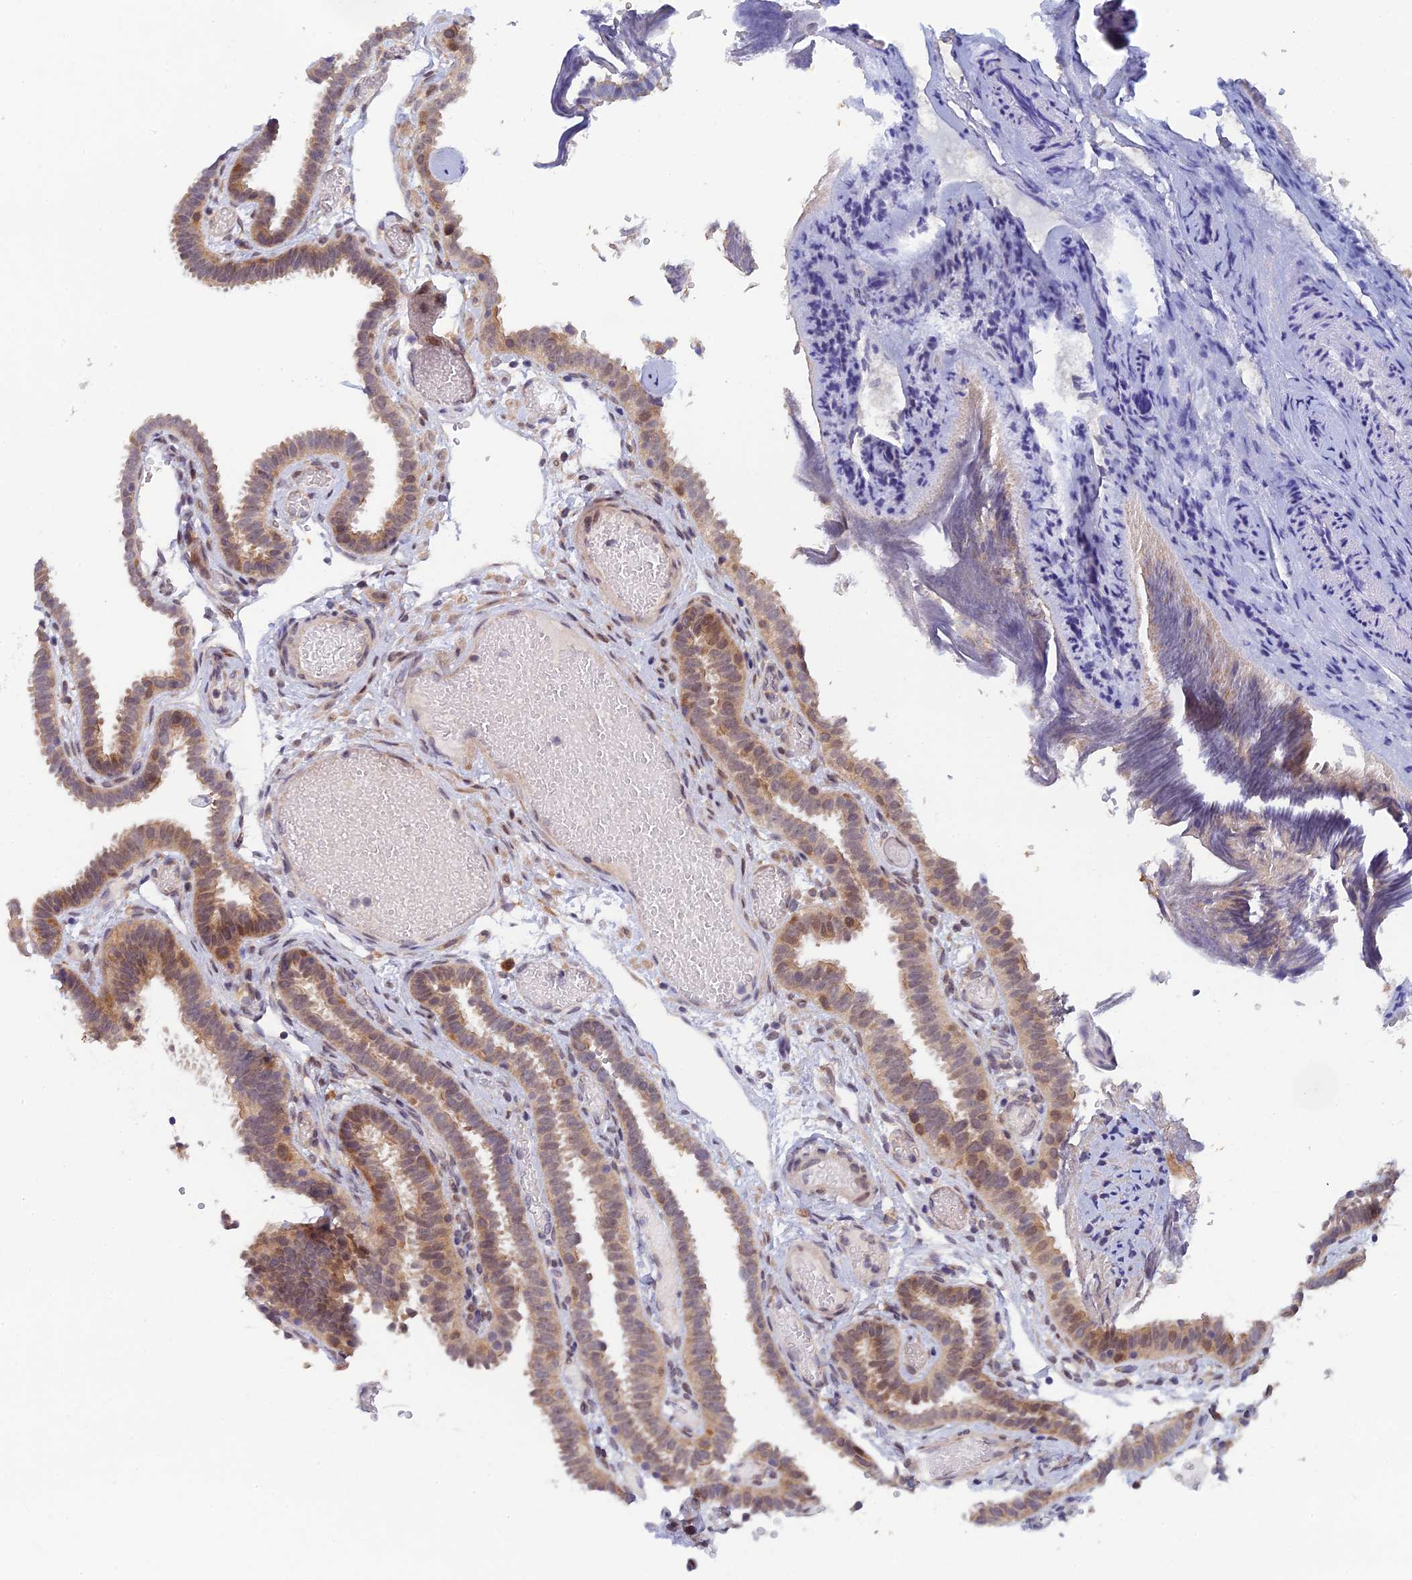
{"staining": {"intensity": "moderate", "quantity": ">75%", "location": "cytoplasmic/membranous"}, "tissue": "fallopian tube", "cell_type": "Glandular cells", "image_type": "normal", "snomed": [{"axis": "morphology", "description": "Normal tissue, NOS"}, {"axis": "topography", "description": "Fallopian tube"}], "caption": "Benign fallopian tube demonstrates moderate cytoplasmic/membranous positivity in approximately >75% of glandular cells, visualized by immunohistochemistry. The protein of interest is shown in brown color, while the nuclei are stained blue.", "gene": "SRA1", "patient": {"sex": "female", "age": 37}}